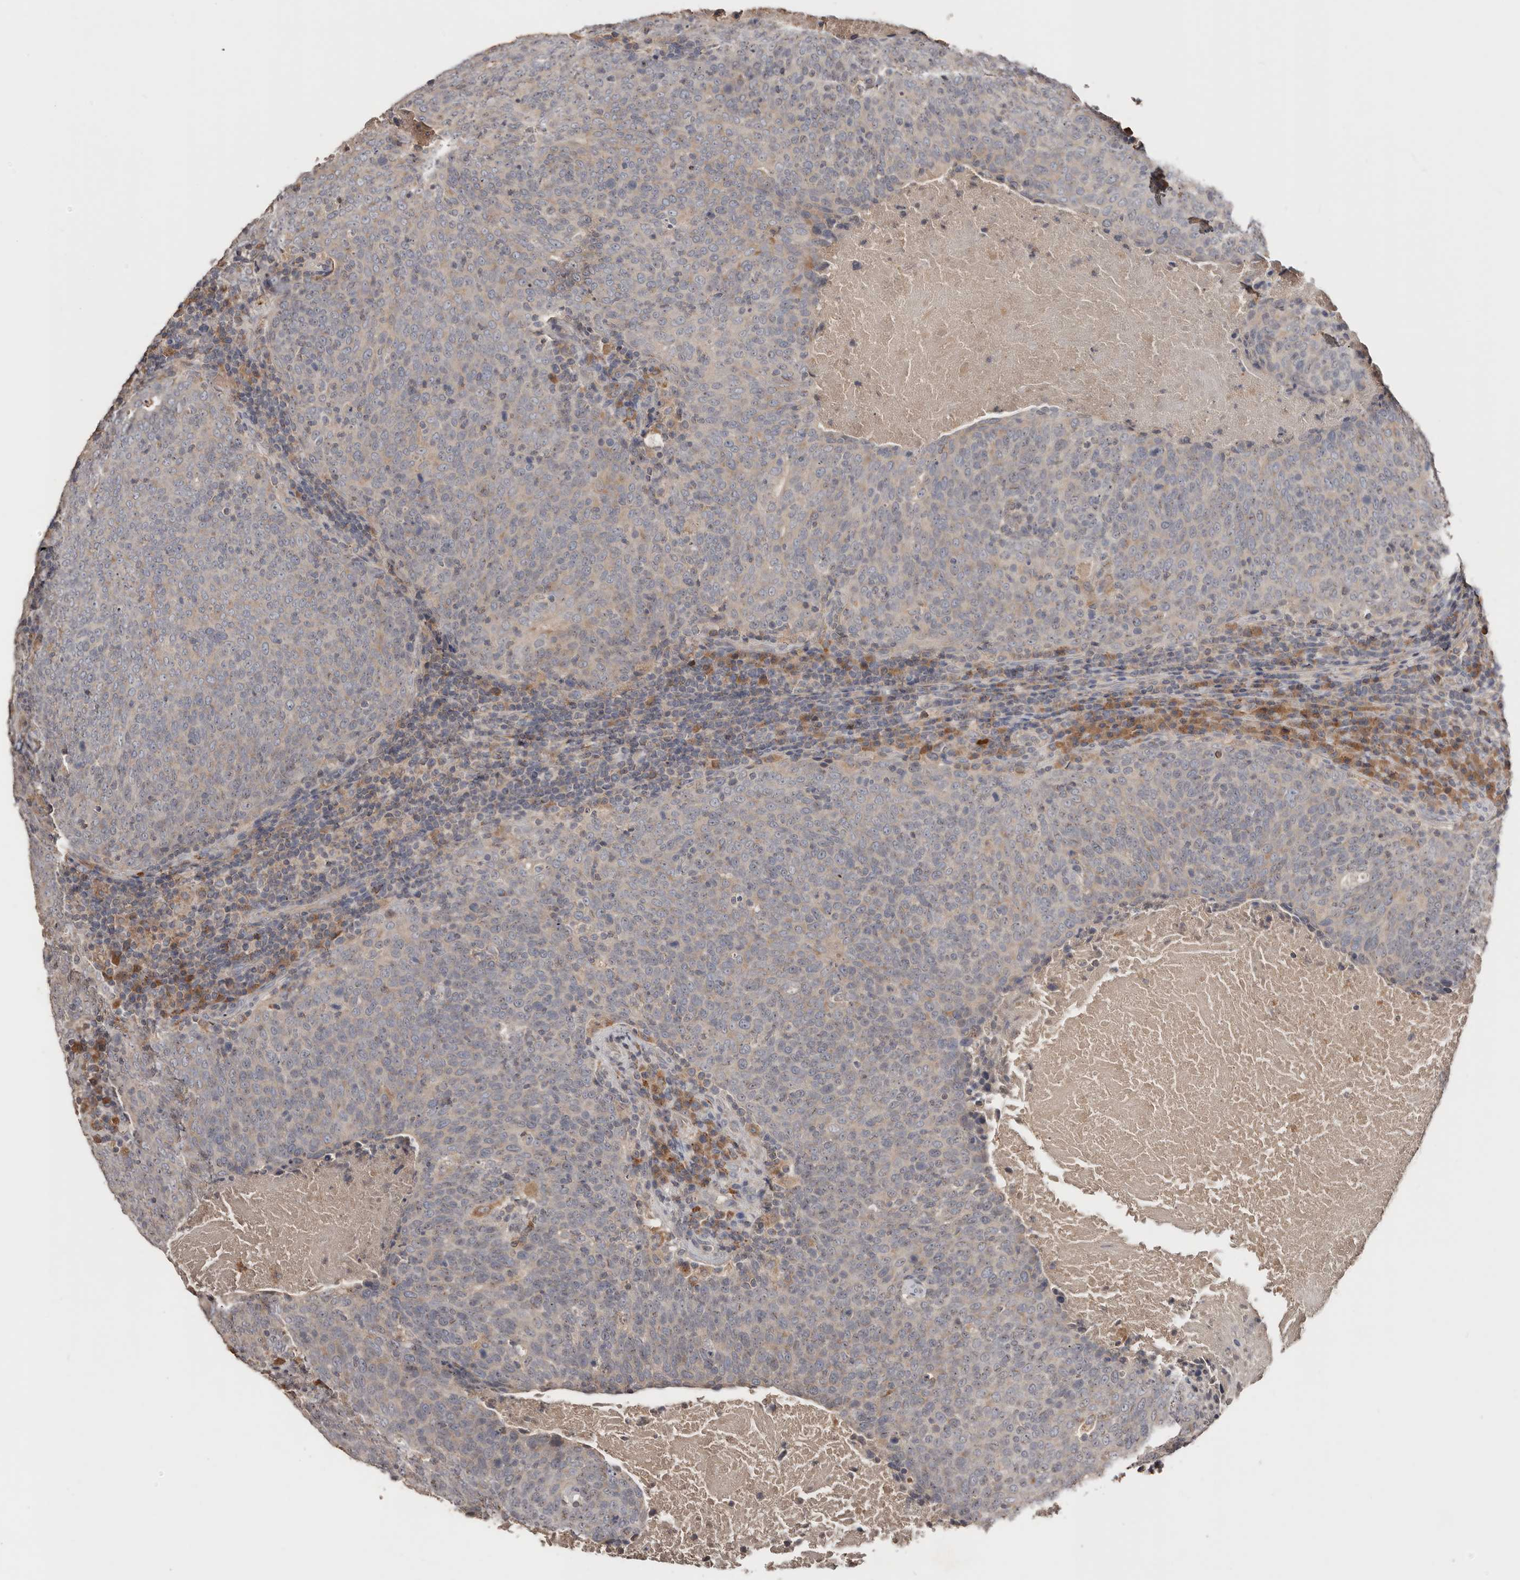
{"staining": {"intensity": "negative", "quantity": "none", "location": "none"}, "tissue": "head and neck cancer", "cell_type": "Tumor cells", "image_type": "cancer", "snomed": [{"axis": "morphology", "description": "Squamous cell carcinoma, NOS"}, {"axis": "morphology", "description": "Squamous cell carcinoma, metastatic, NOS"}, {"axis": "topography", "description": "Lymph node"}, {"axis": "topography", "description": "Head-Neck"}], "caption": "IHC histopathology image of head and neck cancer (metastatic squamous cell carcinoma) stained for a protein (brown), which reveals no expression in tumor cells.", "gene": "SLC39A2", "patient": {"sex": "male", "age": 62}}